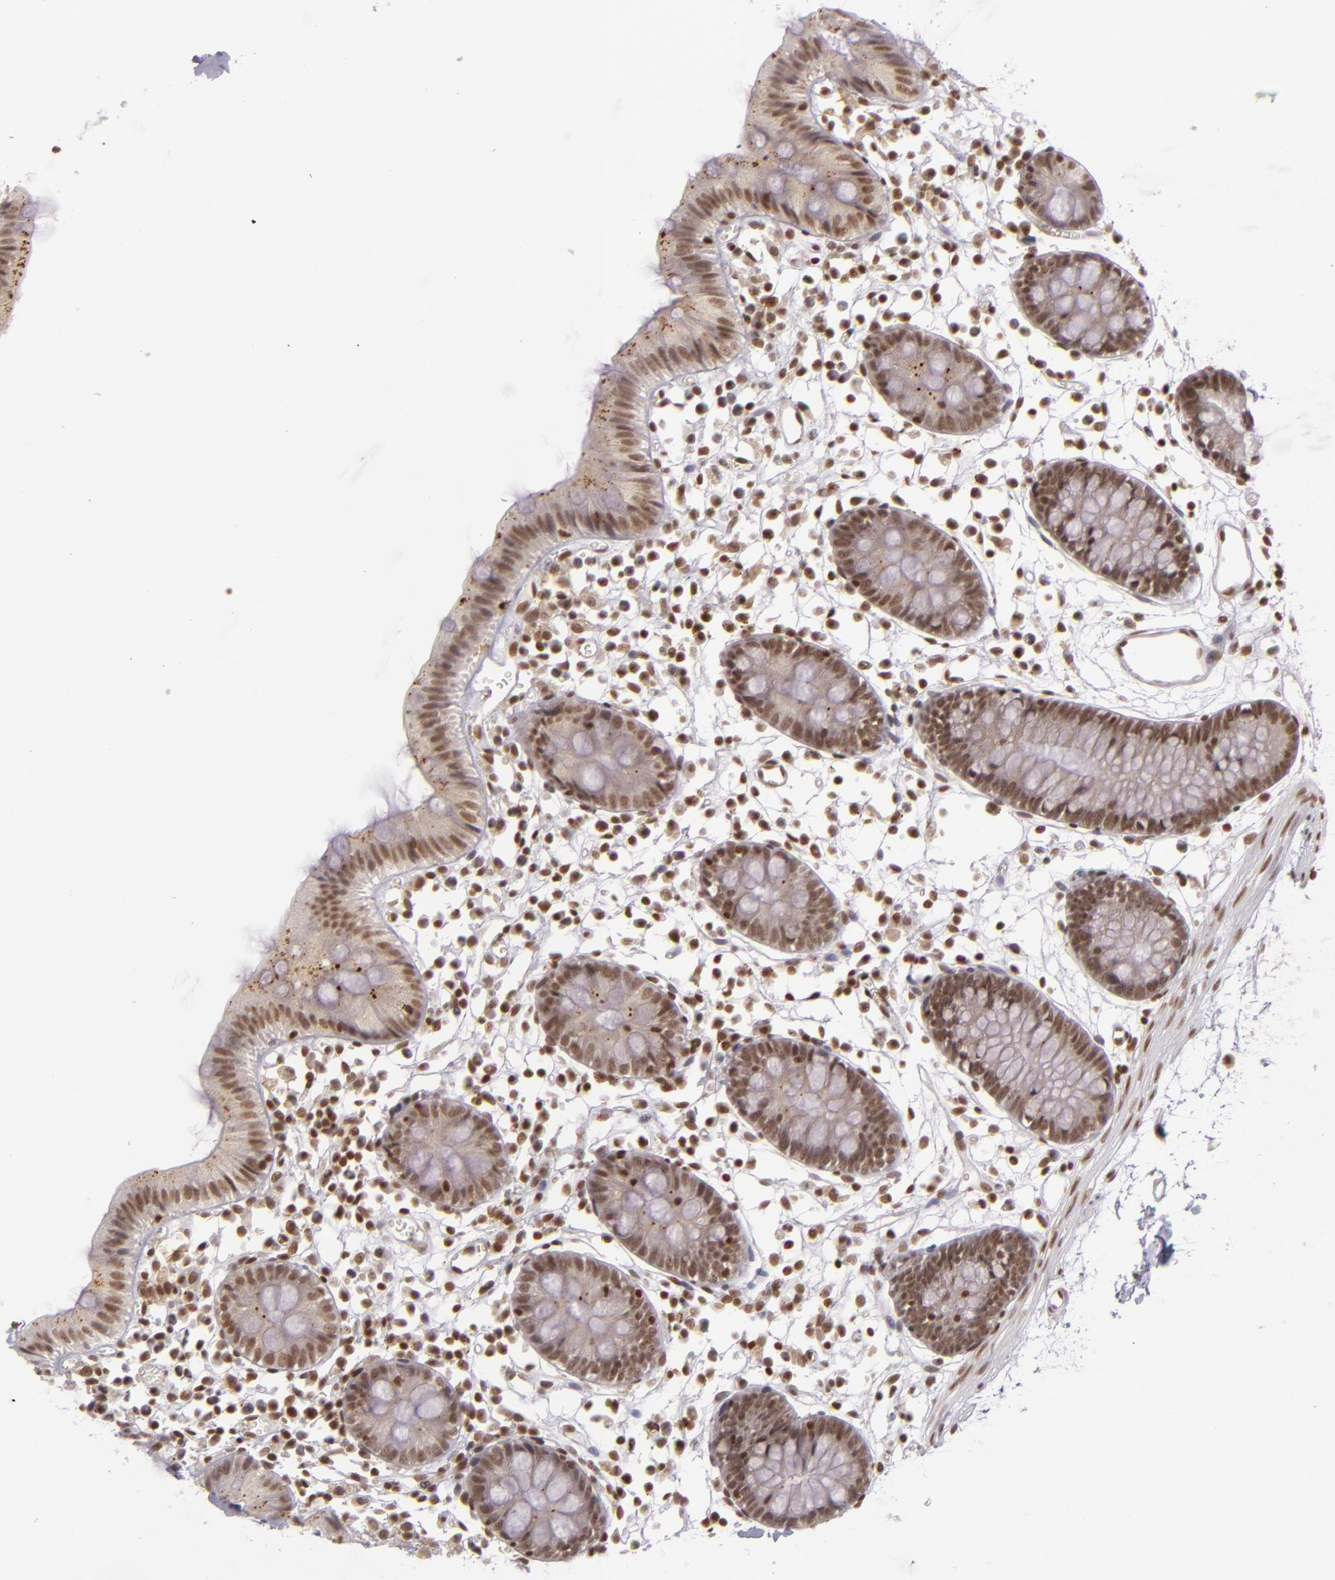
{"staining": {"intensity": "moderate", "quantity": ">75%", "location": "nuclear"}, "tissue": "colon", "cell_type": "Endothelial cells", "image_type": "normal", "snomed": [{"axis": "morphology", "description": "Normal tissue, NOS"}, {"axis": "topography", "description": "Colon"}], "caption": "IHC (DAB) staining of normal human colon reveals moderate nuclear protein positivity in about >75% of endothelial cells.", "gene": "ZFX", "patient": {"sex": "male", "age": 14}}